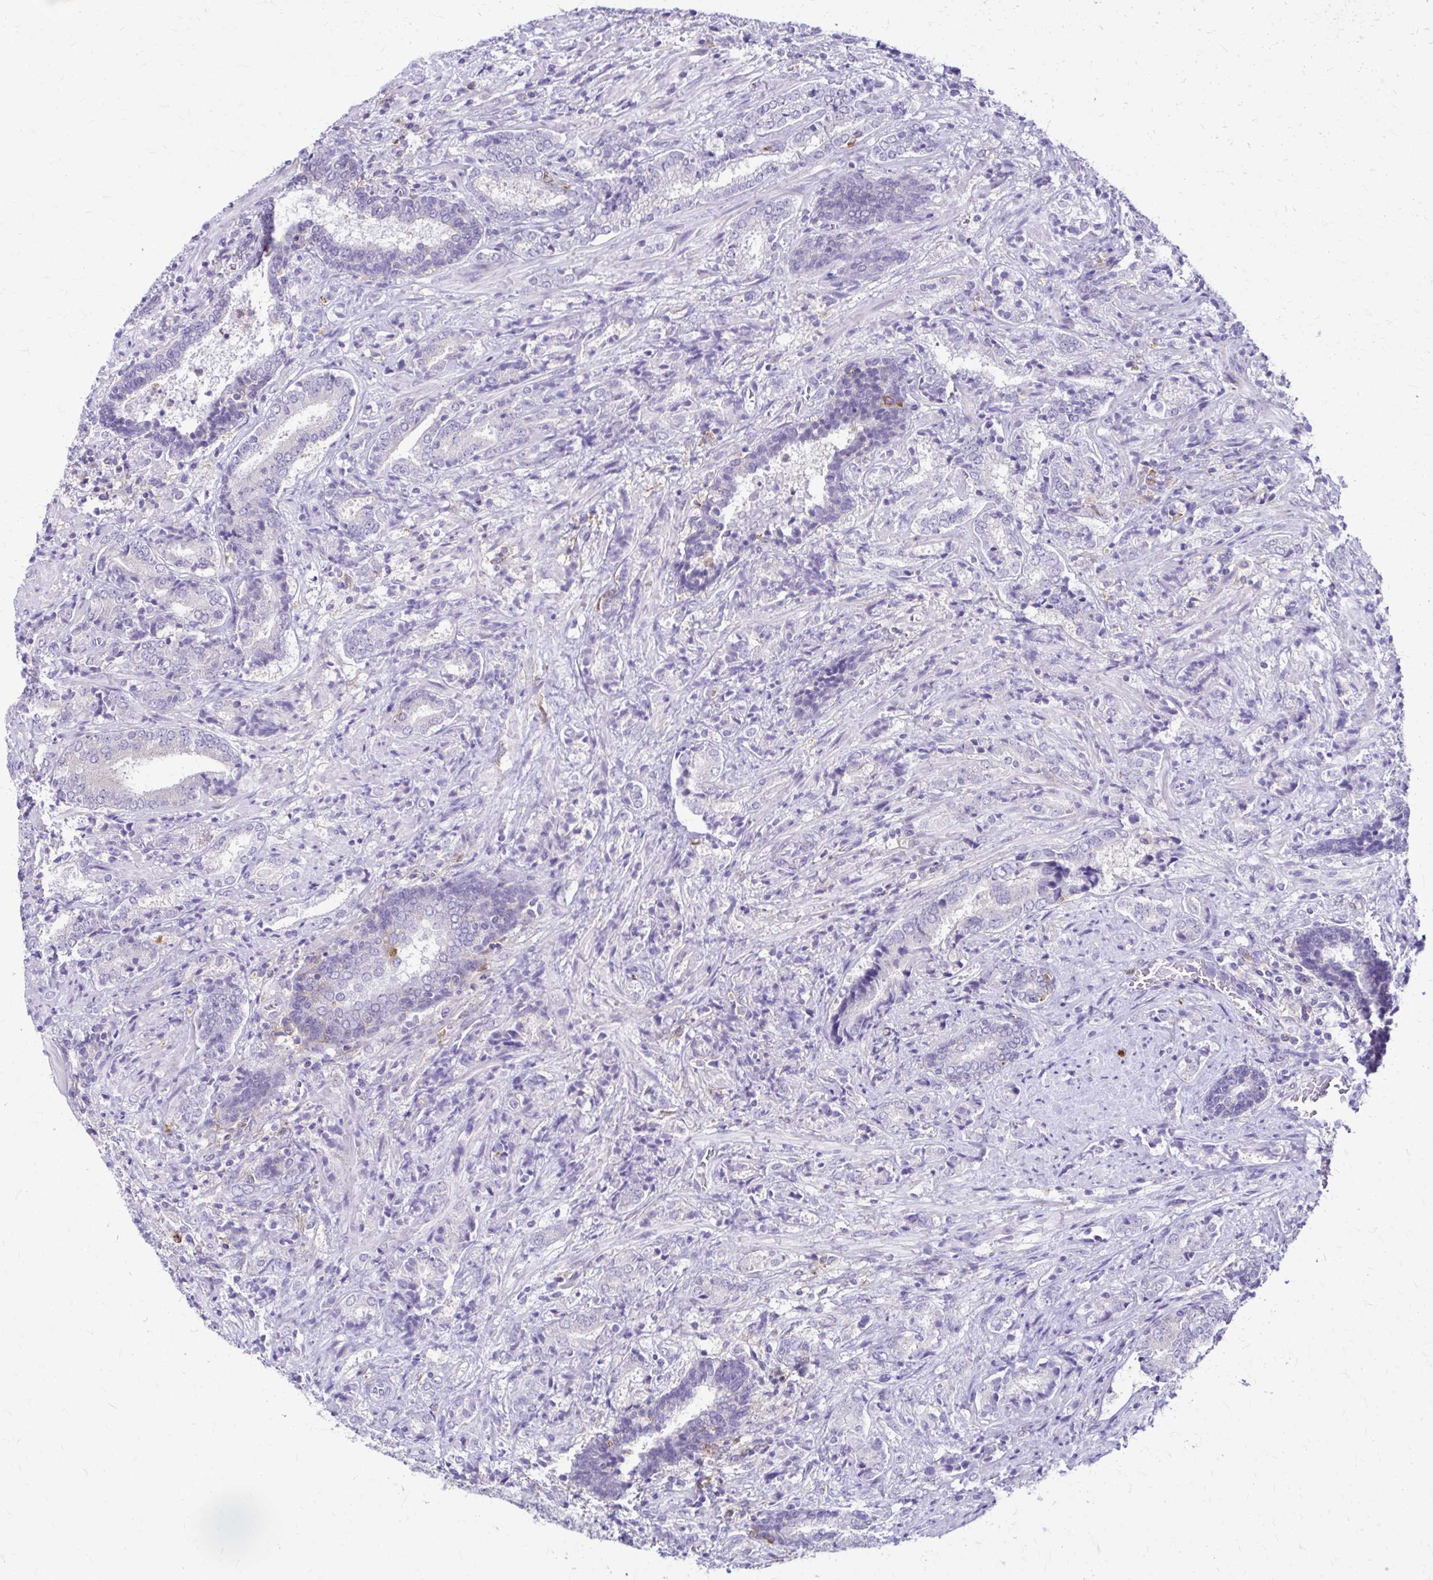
{"staining": {"intensity": "negative", "quantity": "none", "location": "none"}, "tissue": "prostate cancer", "cell_type": "Tumor cells", "image_type": "cancer", "snomed": [{"axis": "morphology", "description": "Adenocarcinoma, High grade"}, {"axis": "topography", "description": "Prostate"}], "caption": "An image of prostate cancer (adenocarcinoma (high-grade)) stained for a protein reveals no brown staining in tumor cells. (DAB (3,3'-diaminobenzidine) IHC, high magnification).", "gene": "PIK3AP1", "patient": {"sex": "male", "age": 62}}